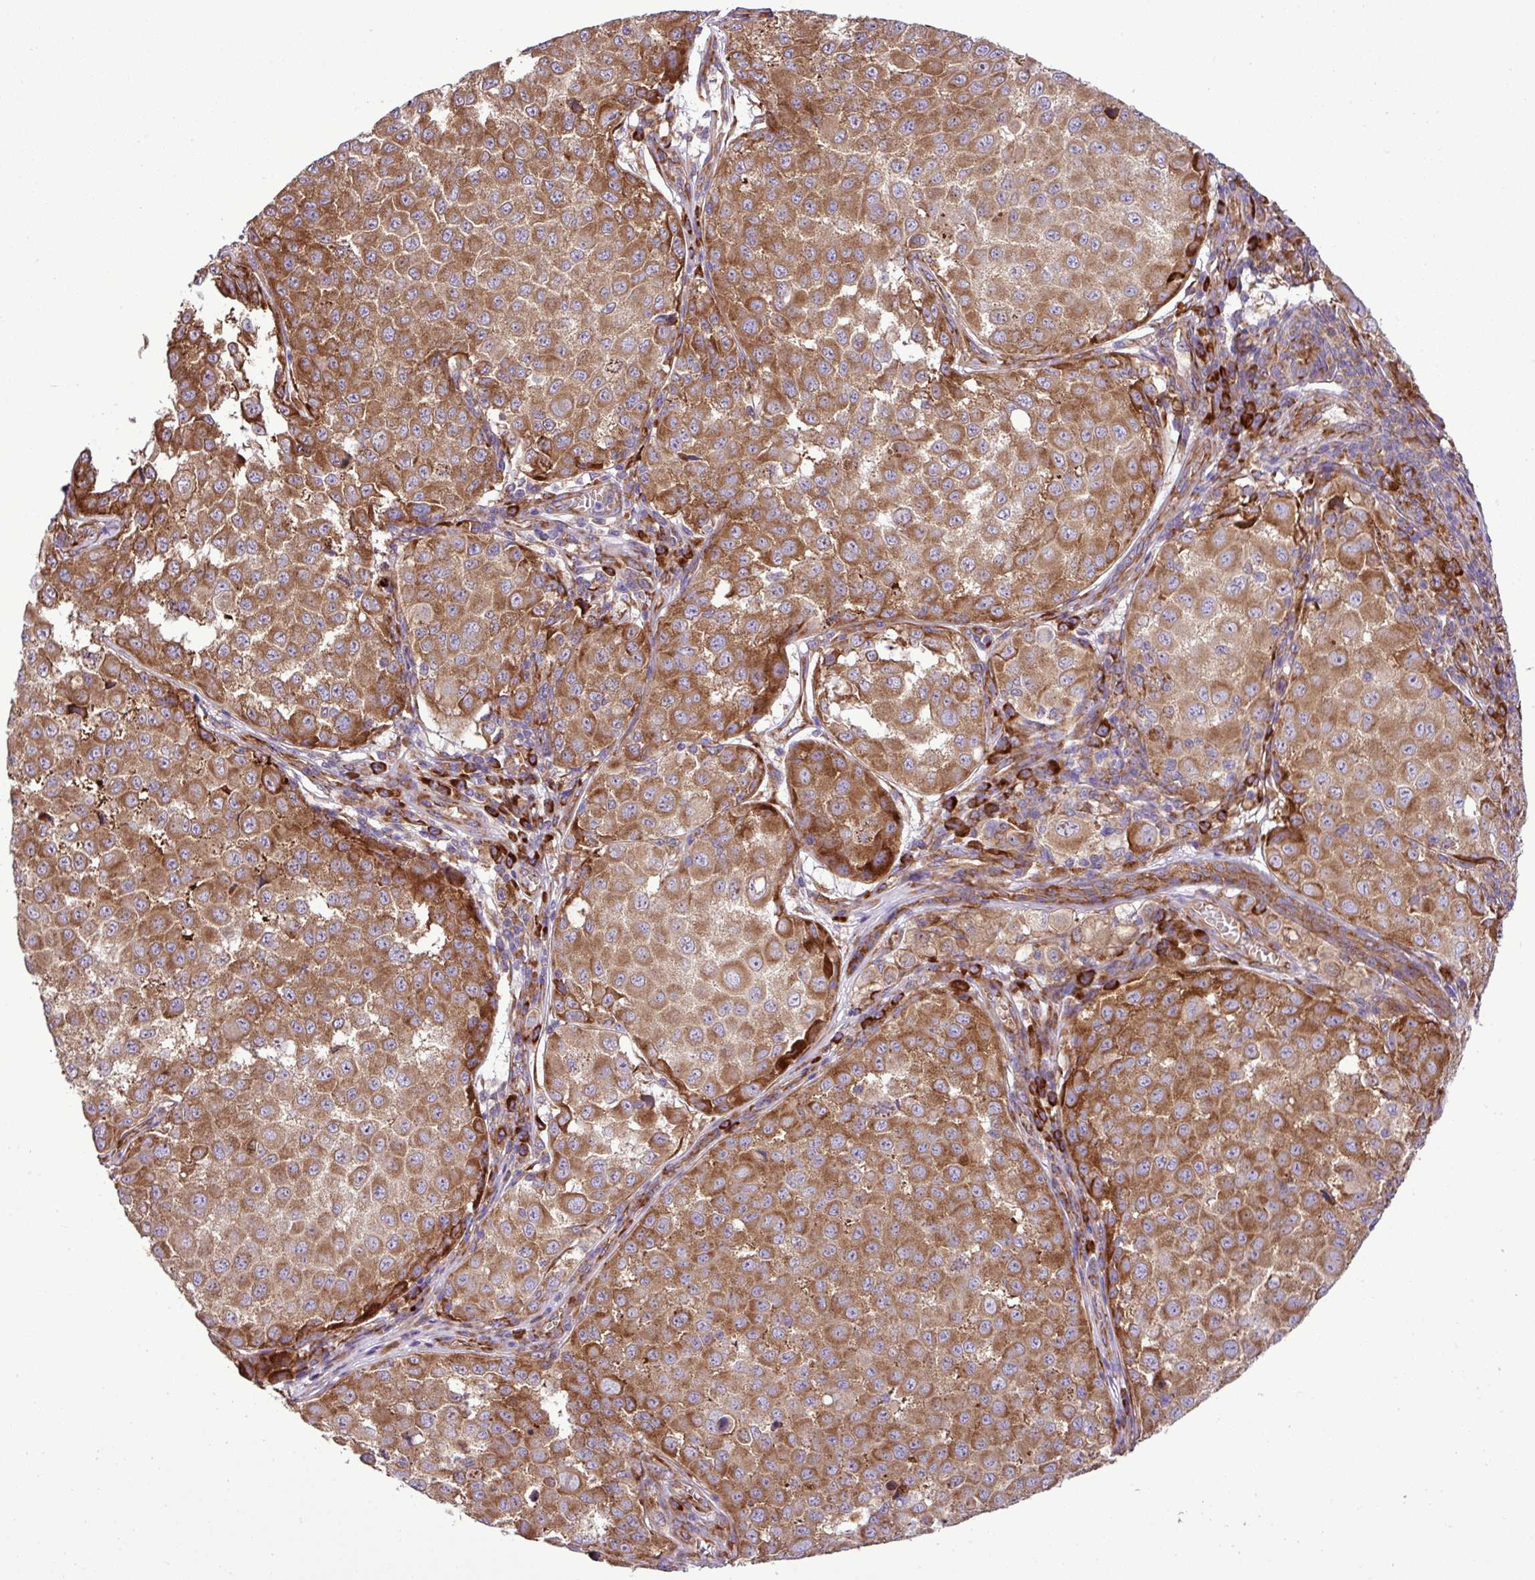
{"staining": {"intensity": "moderate", "quantity": ">75%", "location": "cytoplasmic/membranous"}, "tissue": "melanoma", "cell_type": "Tumor cells", "image_type": "cancer", "snomed": [{"axis": "morphology", "description": "Malignant melanoma, NOS"}, {"axis": "topography", "description": "Skin"}], "caption": "Immunohistochemistry (DAB (3,3'-diaminobenzidine)) staining of malignant melanoma displays moderate cytoplasmic/membranous protein expression in approximately >75% of tumor cells. (Stains: DAB (3,3'-diaminobenzidine) in brown, nuclei in blue, Microscopy: brightfield microscopy at high magnification).", "gene": "RPL13", "patient": {"sex": "male", "age": 64}}